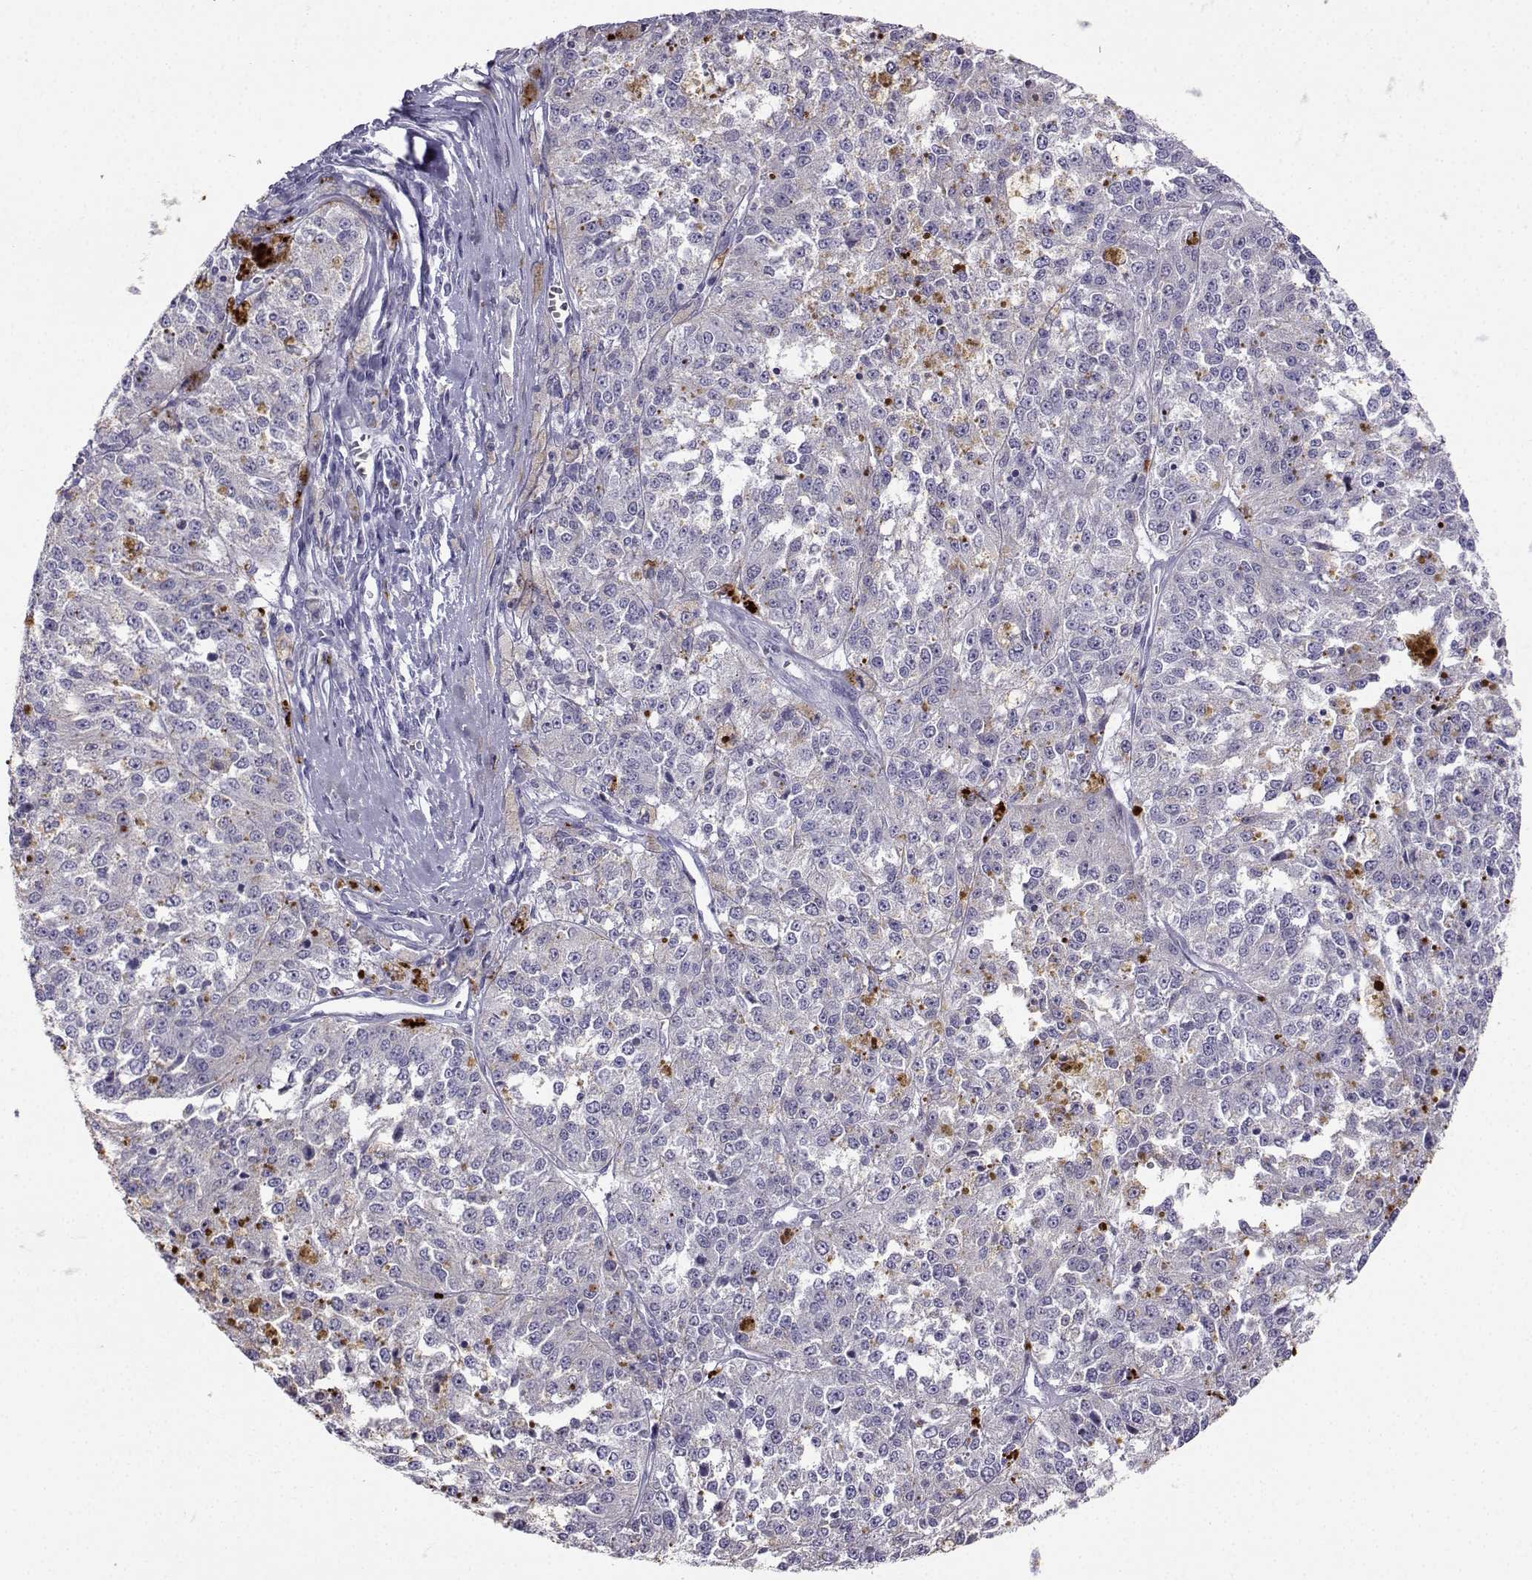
{"staining": {"intensity": "negative", "quantity": "none", "location": "none"}, "tissue": "melanoma", "cell_type": "Tumor cells", "image_type": "cancer", "snomed": [{"axis": "morphology", "description": "Malignant melanoma, Metastatic site"}, {"axis": "topography", "description": "Lymph node"}], "caption": "Immunohistochemical staining of melanoma reveals no significant positivity in tumor cells. The staining was performed using DAB to visualize the protein expression in brown, while the nuclei were stained in blue with hematoxylin (Magnification: 20x).", "gene": "FBXO24", "patient": {"sex": "female", "age": 64}}